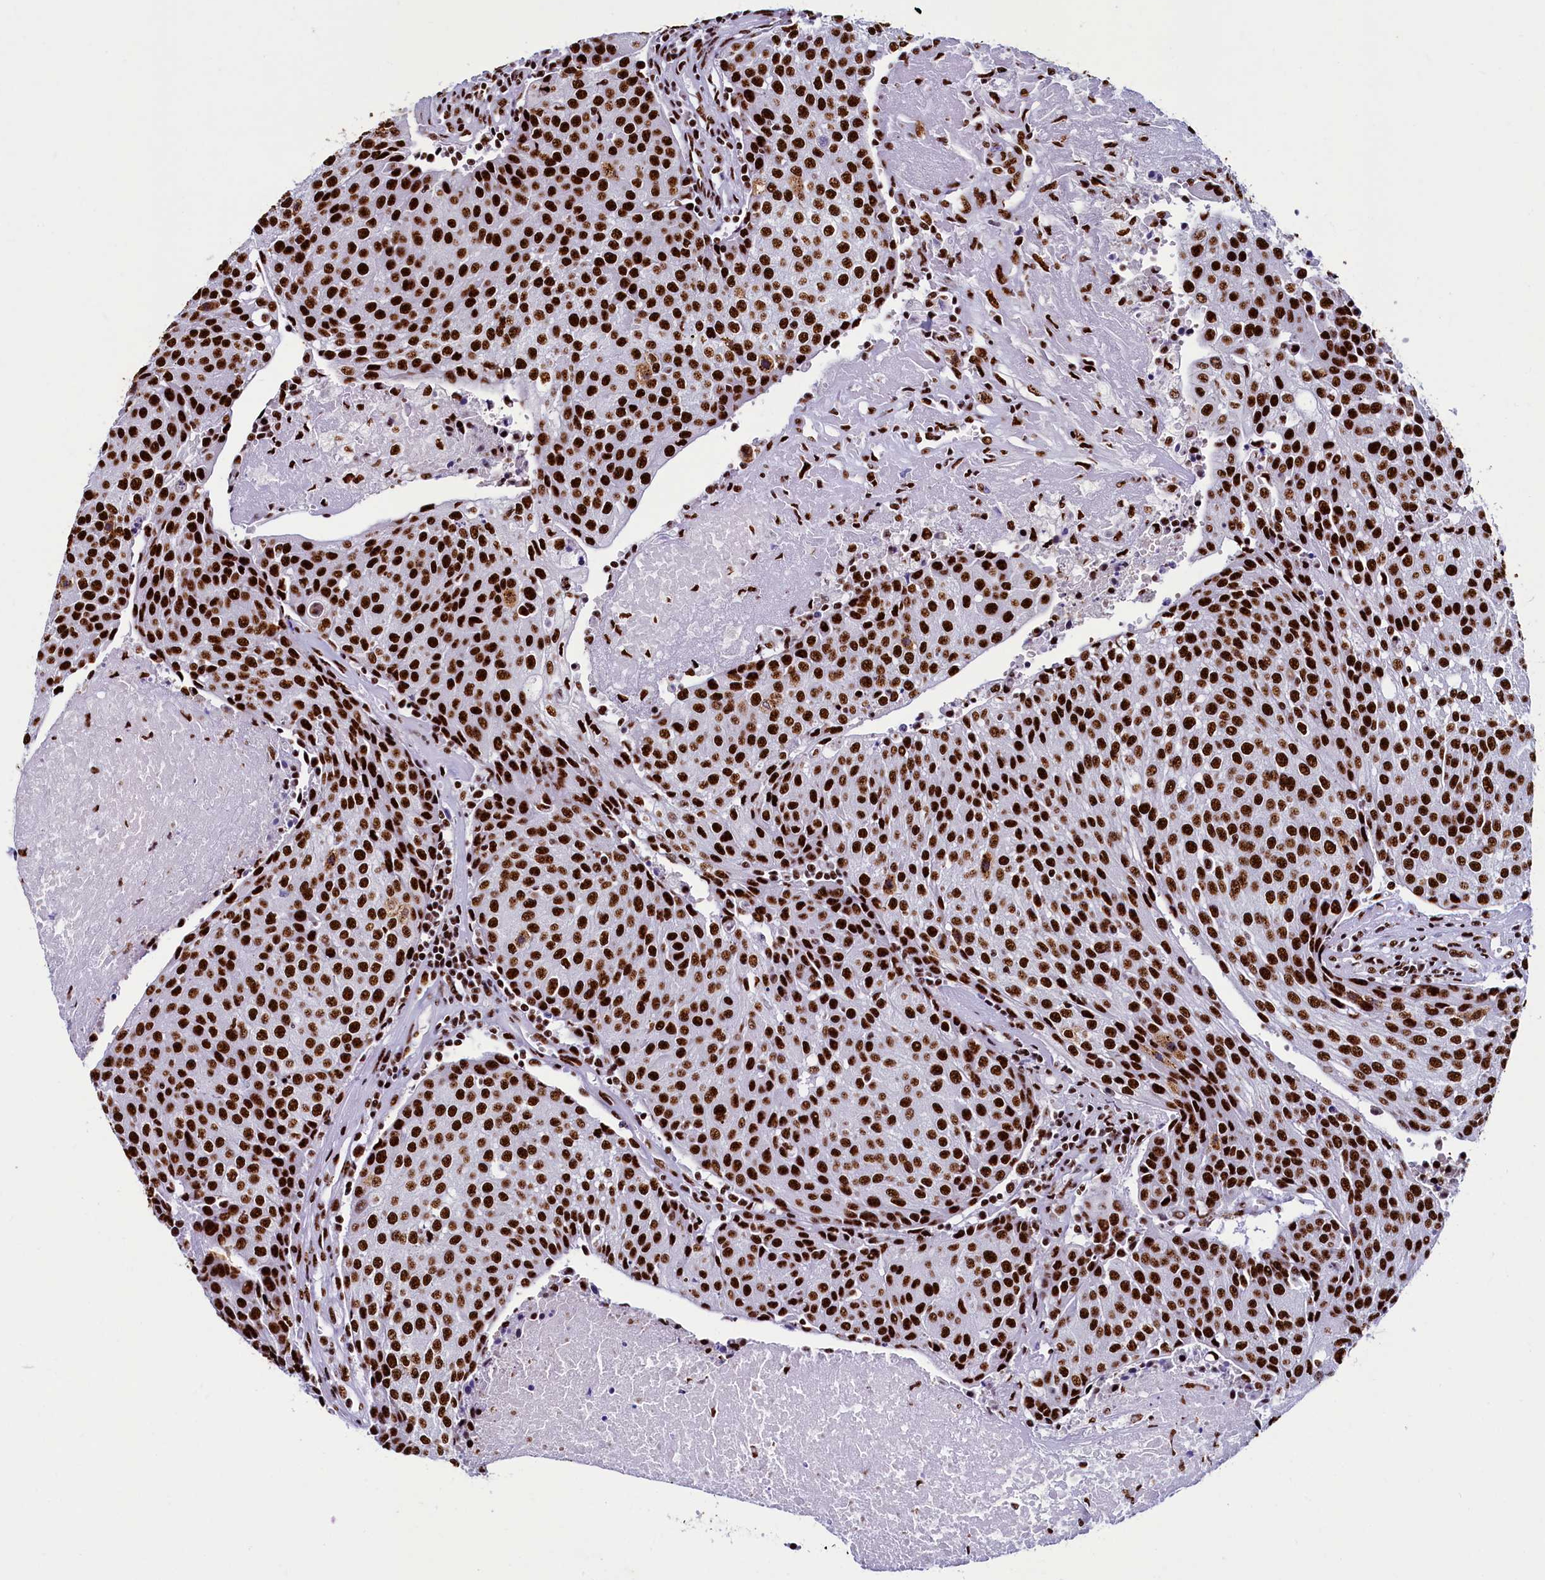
{"staining": {"intensity": "strong", "quantity": ">75%", "location": "nuclear"}, "tissue": "urothelial cancer", "cell_type": "Tumor cells", "image_type": "cancer", "snomed": [{"axis": "morphology", "description": "Urothelial carcinoma, High grade"}, {"axis": "topography", "description": "Urinary bladder"}], "caption": "Immunohistochemistry (IHC) of urothelial carcinoma (high-grade) demonstrates high levels of strong nuclear staining in approximately >75% of tumor cells.", "gene": "SRRM2", "patient": {"sex": "female", "age": 85}}